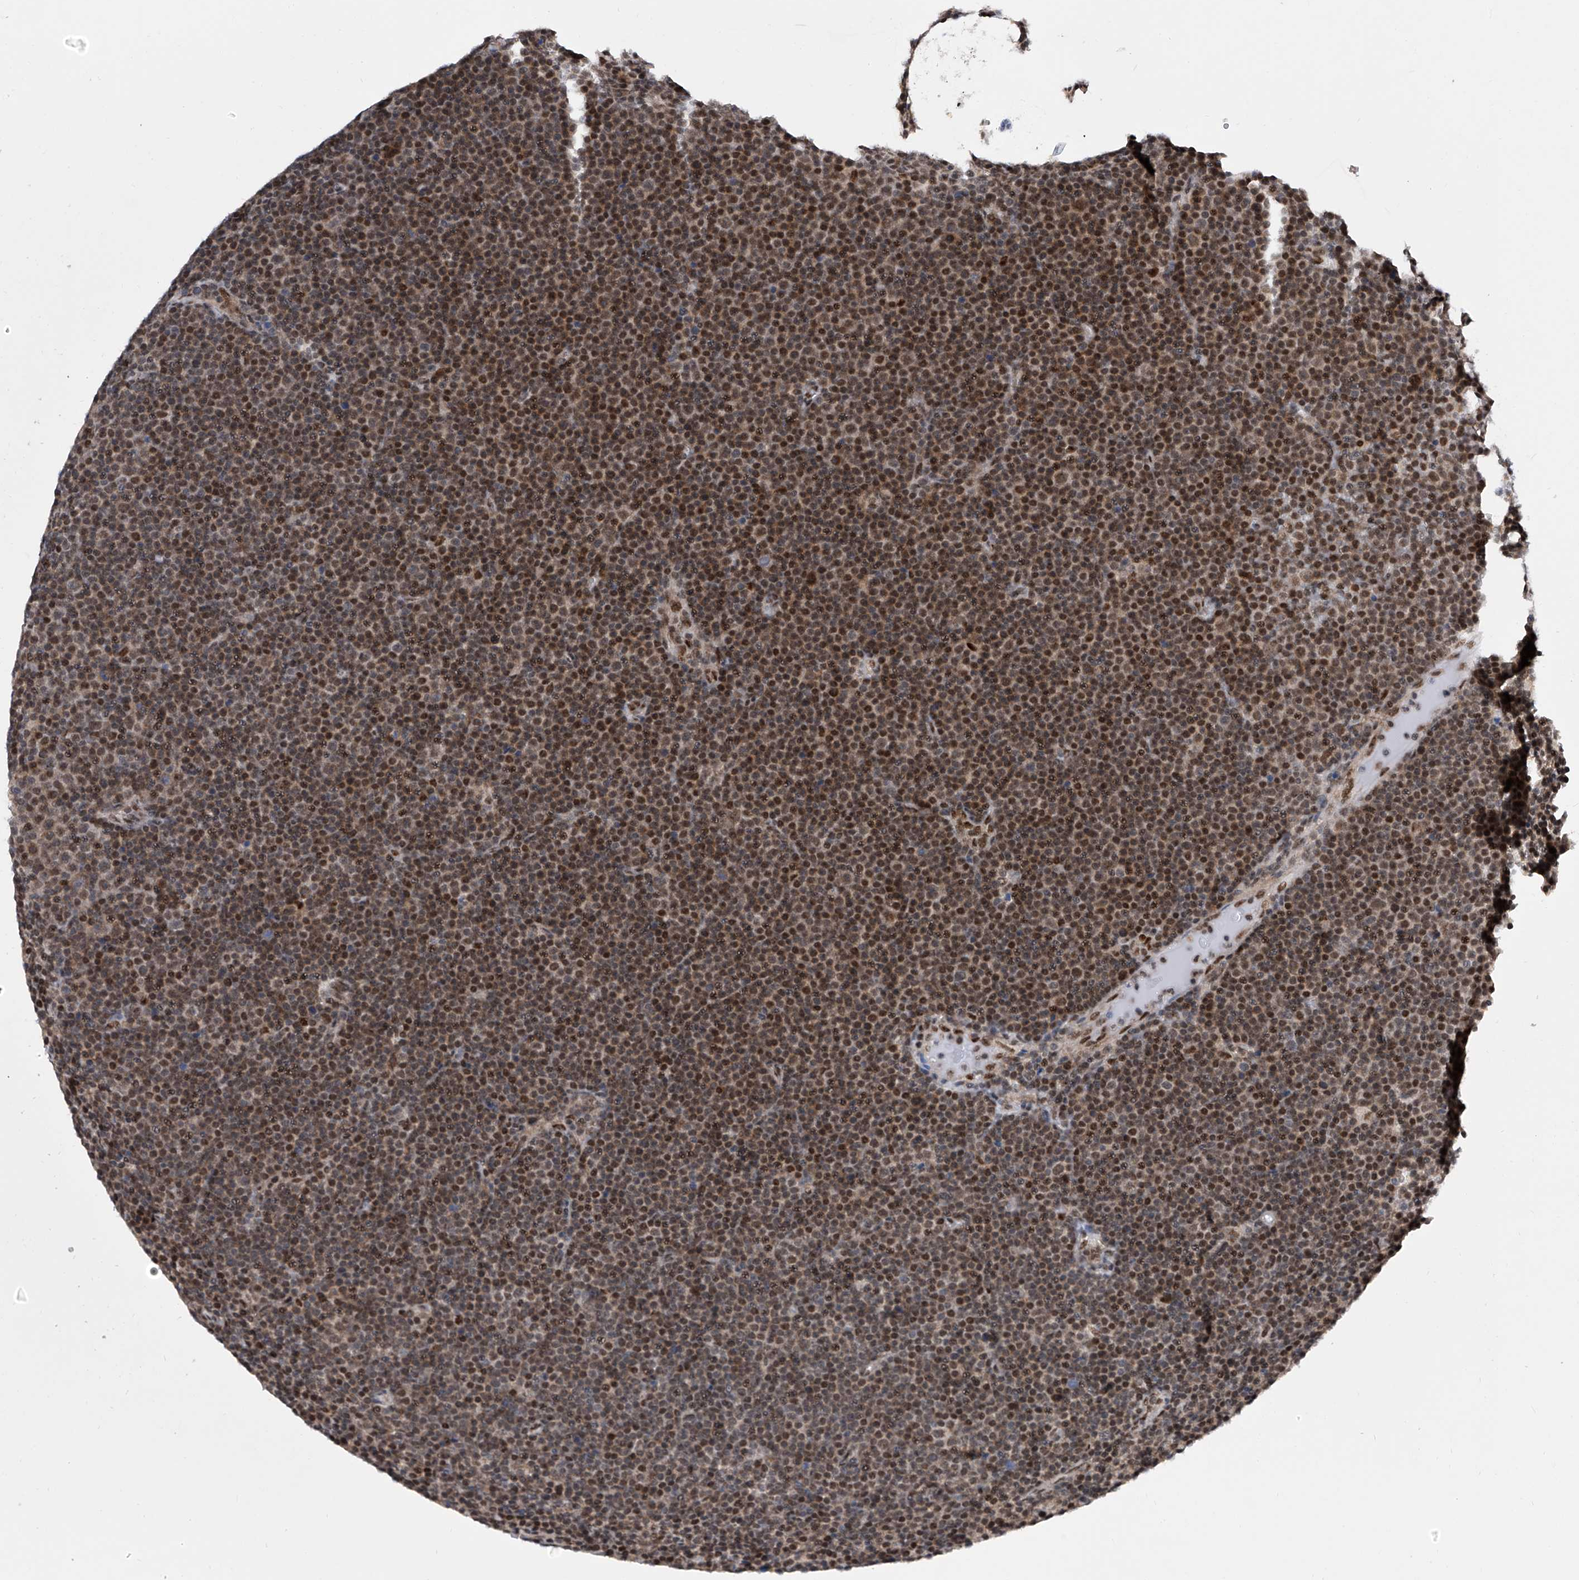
{"staining": {"intensity": "moderate", "quantity": ">75%", "location": "nuclear"}, "tissue": "lymphoma", "cell_type": "Tumor cells", "image_type": "cancer", "snomed": [{"axis": "morphology", "description": "Malignant lymphoma, non-Hodgkin's type, Low grade"}, {"axis": "topography", "description": "Lymph node"}], "caption": "Low-grade malignant lymphoma, non-Hodgkin's type was stained to show a protein in brown. There is medium levels of moderate nuclear positivity in approximately >75% of tumor cells.", "gene": "RAD54L", "patient": {"sex": "female", "age": 67}}